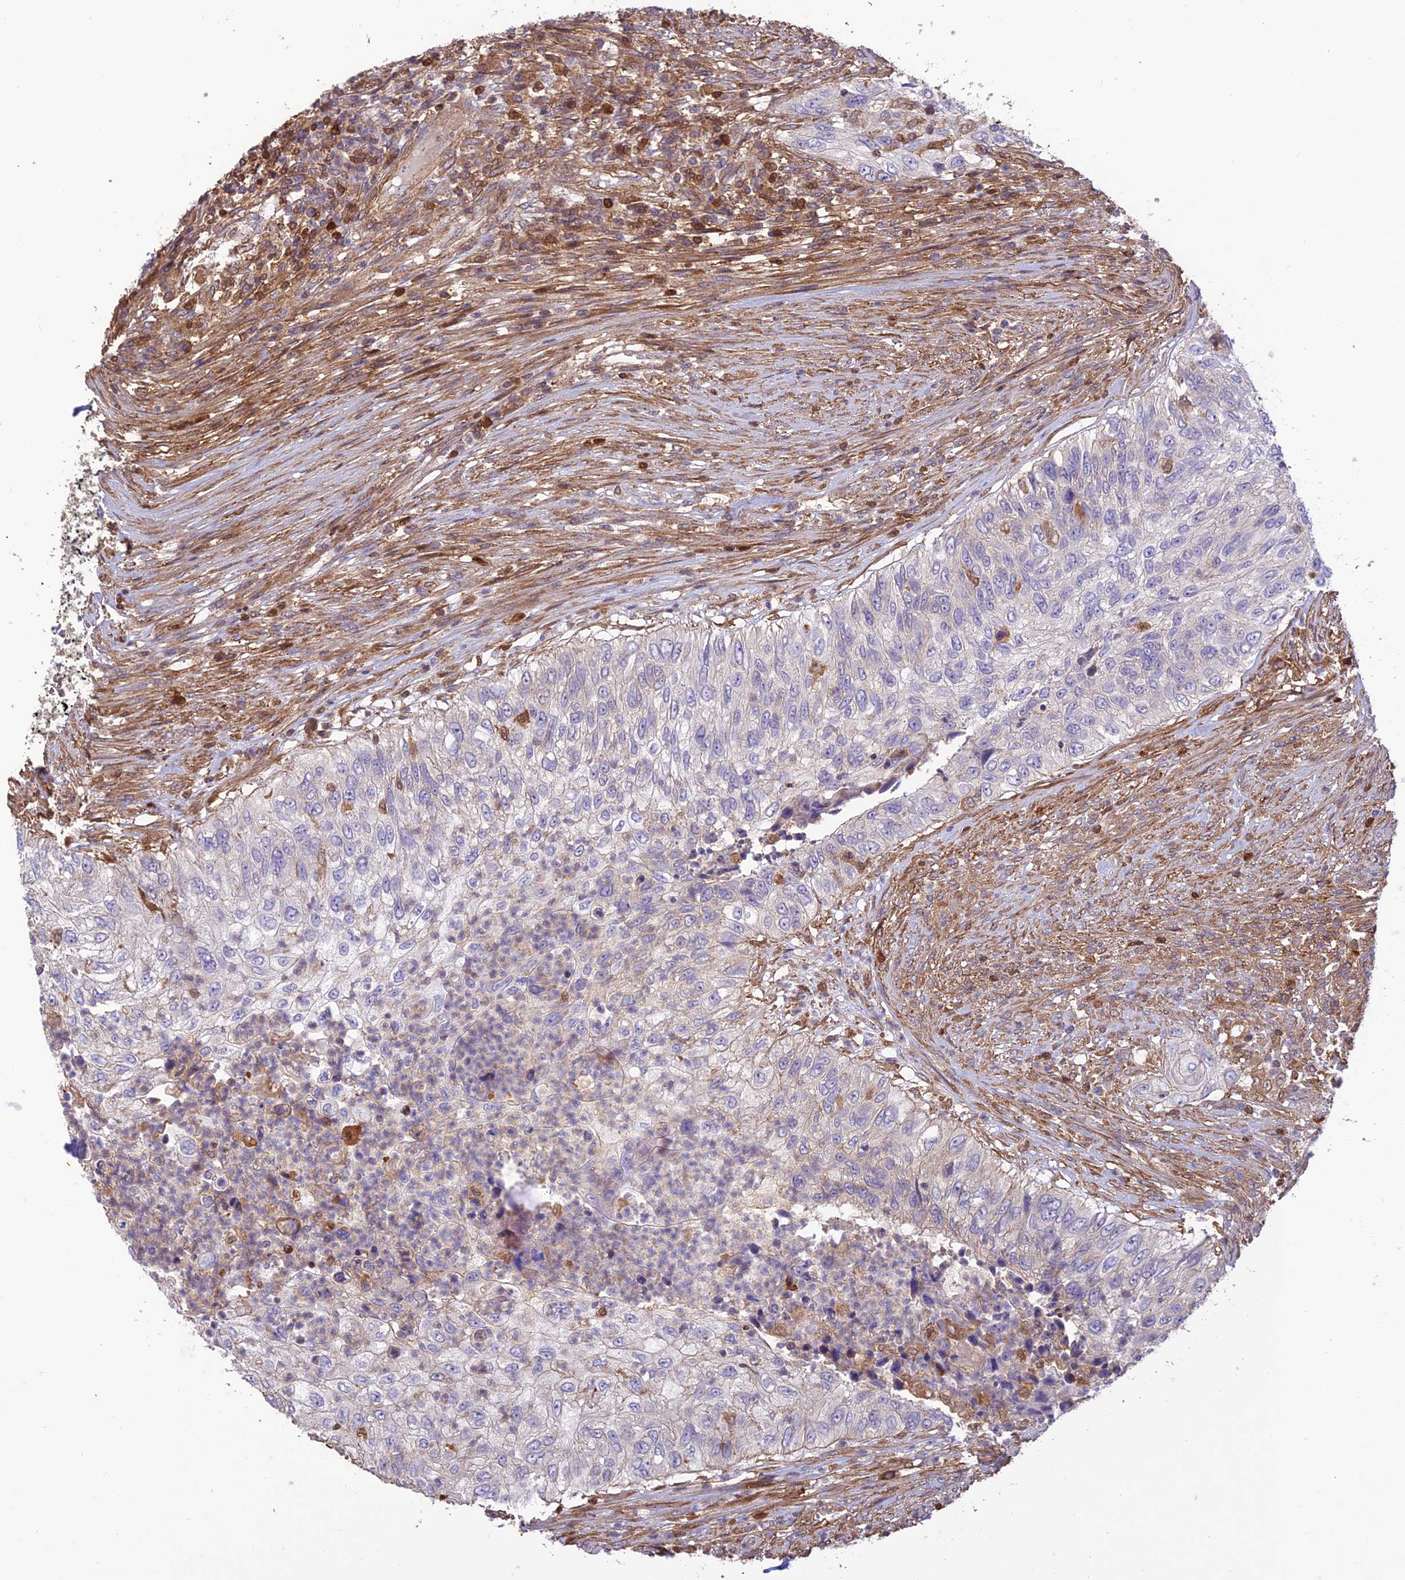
{"staining": {"intensity": "negative", "quantity": "none", "location": "none"}, "tissue": "urothelial cancer", "cell_type": "Tumor cells", "image_type": "cancer", "snomed": [{"axis": "morphology", "description": "Urothelial carcinoma, High grade"}, {"axis": "topography", "description": "Urinary bladder"}], "caption": "Tumor cells show no significant staining in urothelial cancer. (Stains: DAB (3,3'-diaminobenzidine) immunohistochemistry with hematoxylin counter stain, Microscopy: brightfield microscopy at high magnification).", "gene": "HPSE2", "patient": {"sex": "female", "age": 60}}